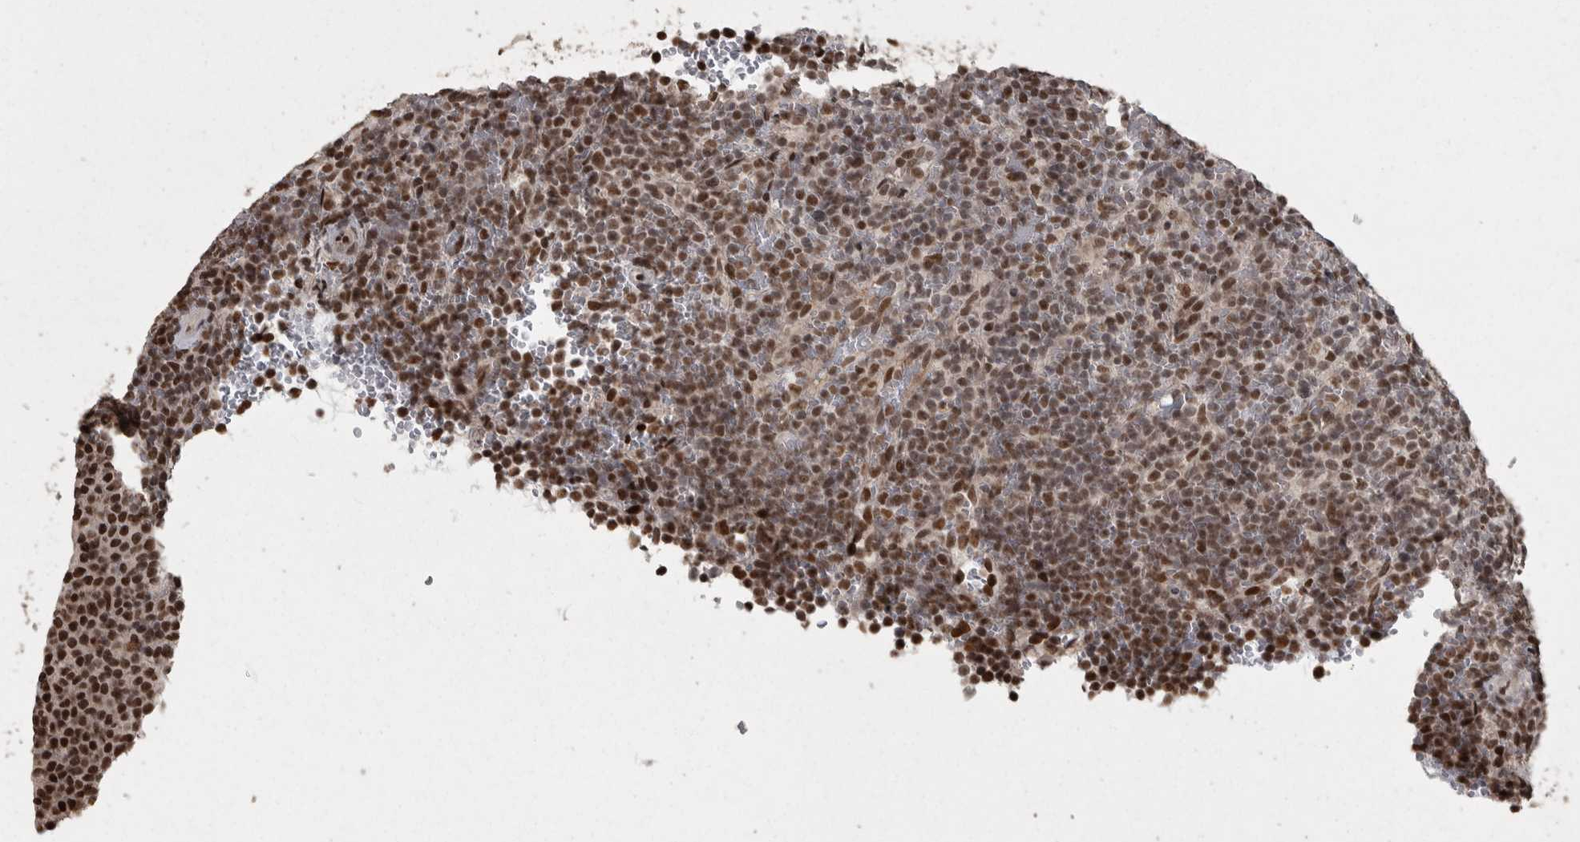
{"staining": {"intensity": "moderate", "quantity": ">75%", "location": "nuclear"}, "tissue": "lymphoma", "cell_type": "Tumor cells", "image_type": "cancer", "snomed": [{"axis": "morphology", "description": "Malignant lymphoma, non-Hodgkin's type, Low grade"}, {"axis": "topography", "description": "Spleen"}], "caption": "A high-resolution photomicrograph shows IHC staining of lymphoma, which displays moderate nuclear positivity in about >75% of tumor cells.", "gene": "ZFHX4", "patient": {"sex": "female", "age": 77}}